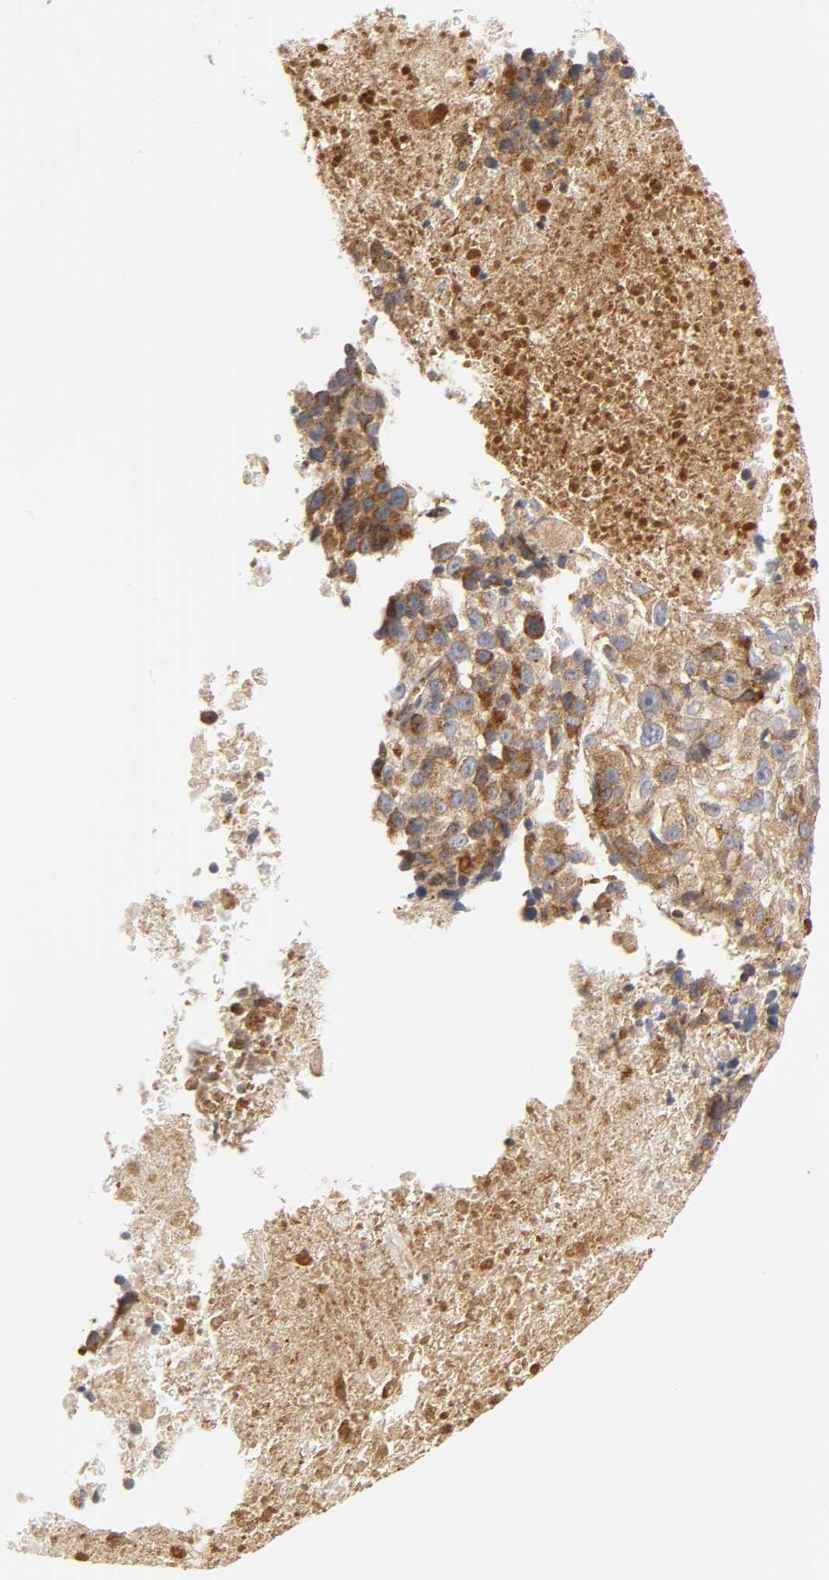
{"staining": {"intensity": "moderate", "quantity": ">75%", "location": "cytoplasmic/membranous"}, "tissue": "melanoma", "cell_type": "Tumor cells", "image_type": "cancer", "snomed": [{"axis": "morphology", "description": "Malignant melanoma, Metastatic site"}, {"axis": "topography", "description": "Cerebral cortex"}], "caption": "Immunohistochemical staining of human melanoma shows moderate cytoplasmic/membranous protein positivity in approximately >75% of tumor cells.", "gene": "BAX", "patient": {"sex": "female", "age": 52}}